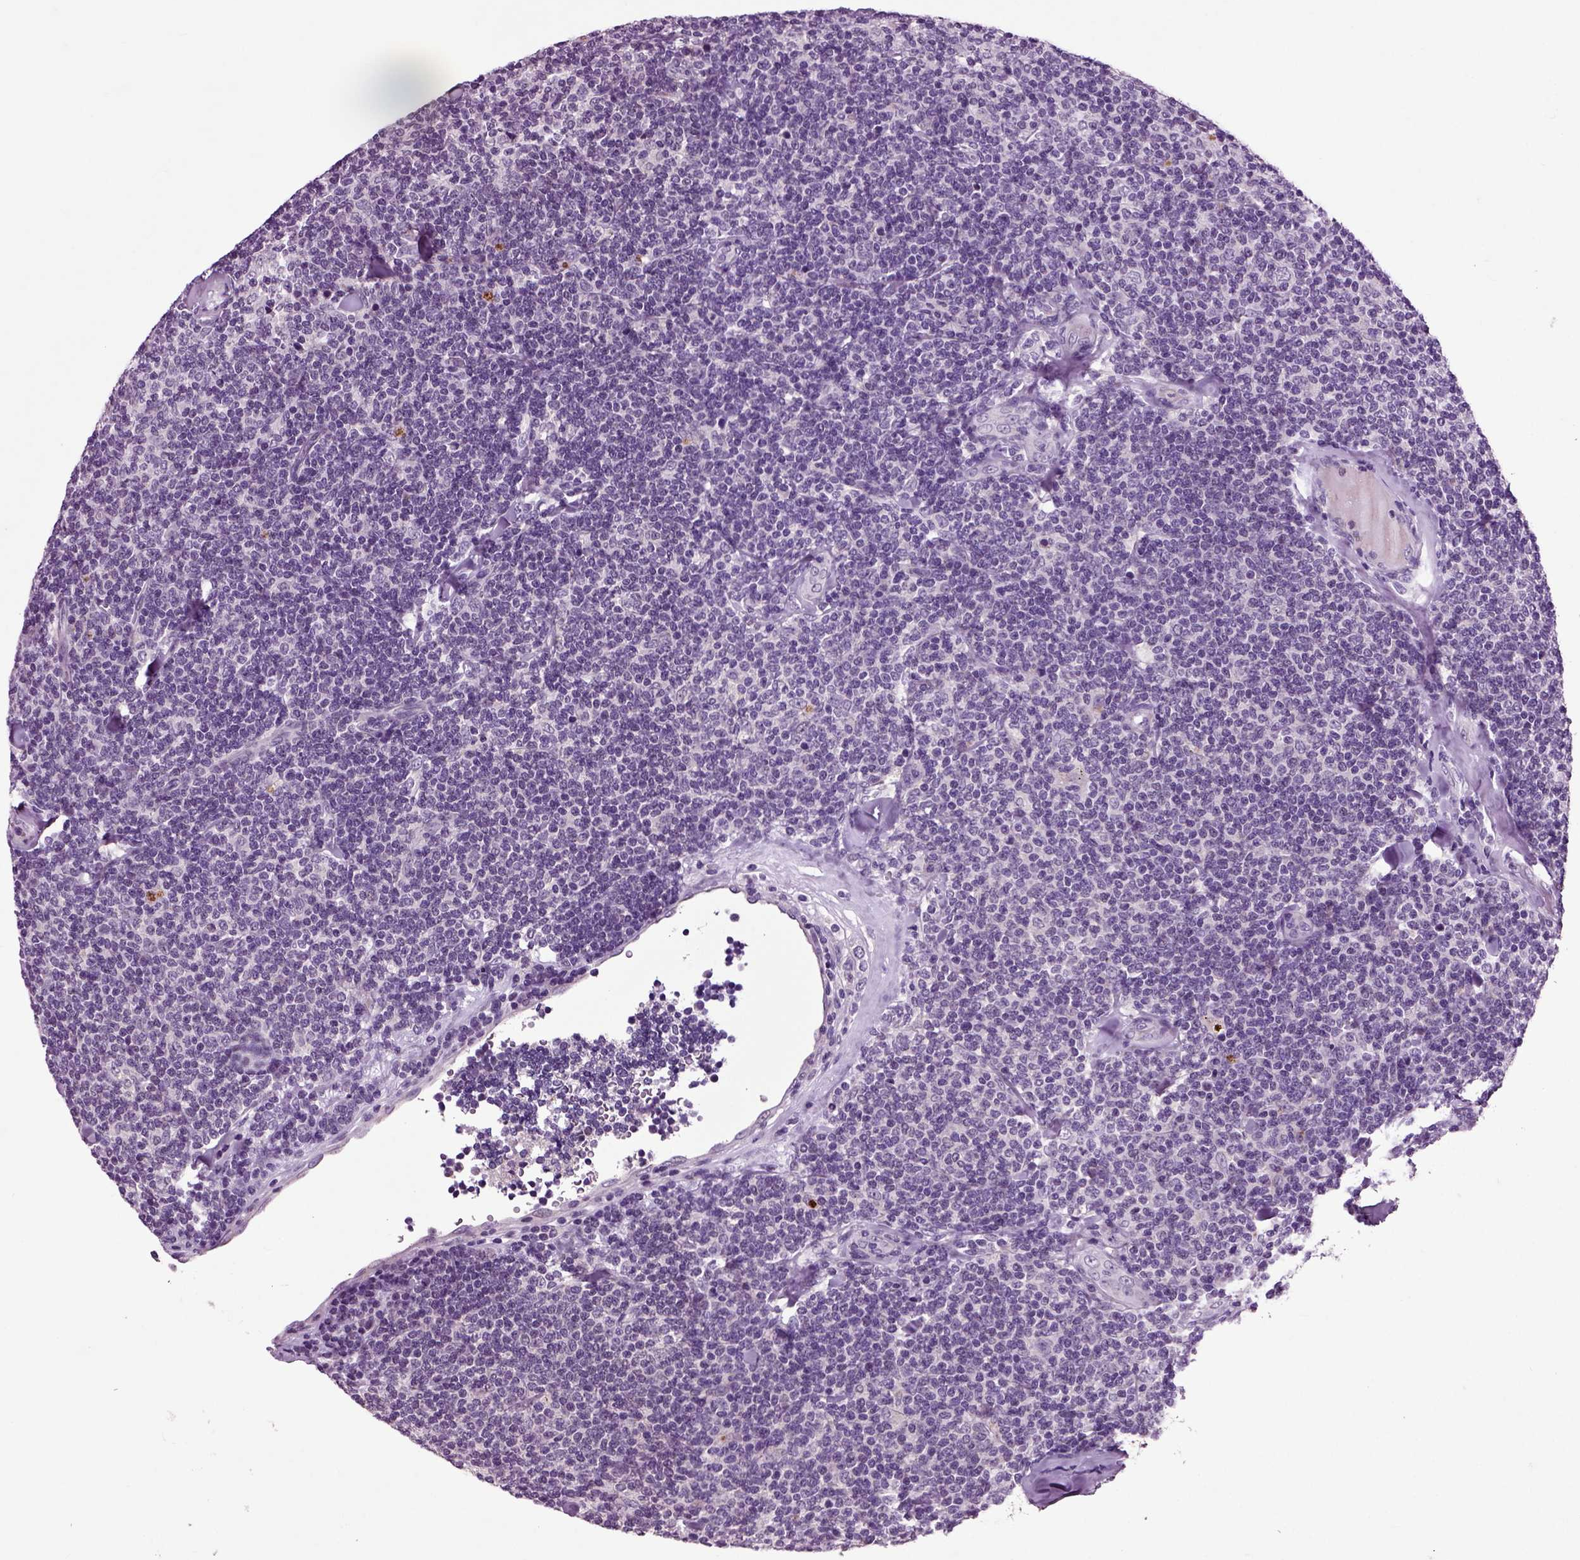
{"staining": {"intensity": "negative", "quantity": "none", "location": "none"}, "tissue": "lymphoma", "cell_type": "Tumor cells", "image_type": "cancer", "snomed": [{"axis": "morphology", "description": "Malignant lymphoma, non-Hodgkin's type, Low grade"}, {"axis": "topography", "description": "Lymph node"}], "caption": "DAB immunohistochemical staining of human lymphoma shows no significant staining in tumor cells.", "gene": "CRHR1", "patient": {"sex": "female", "age": 56}}